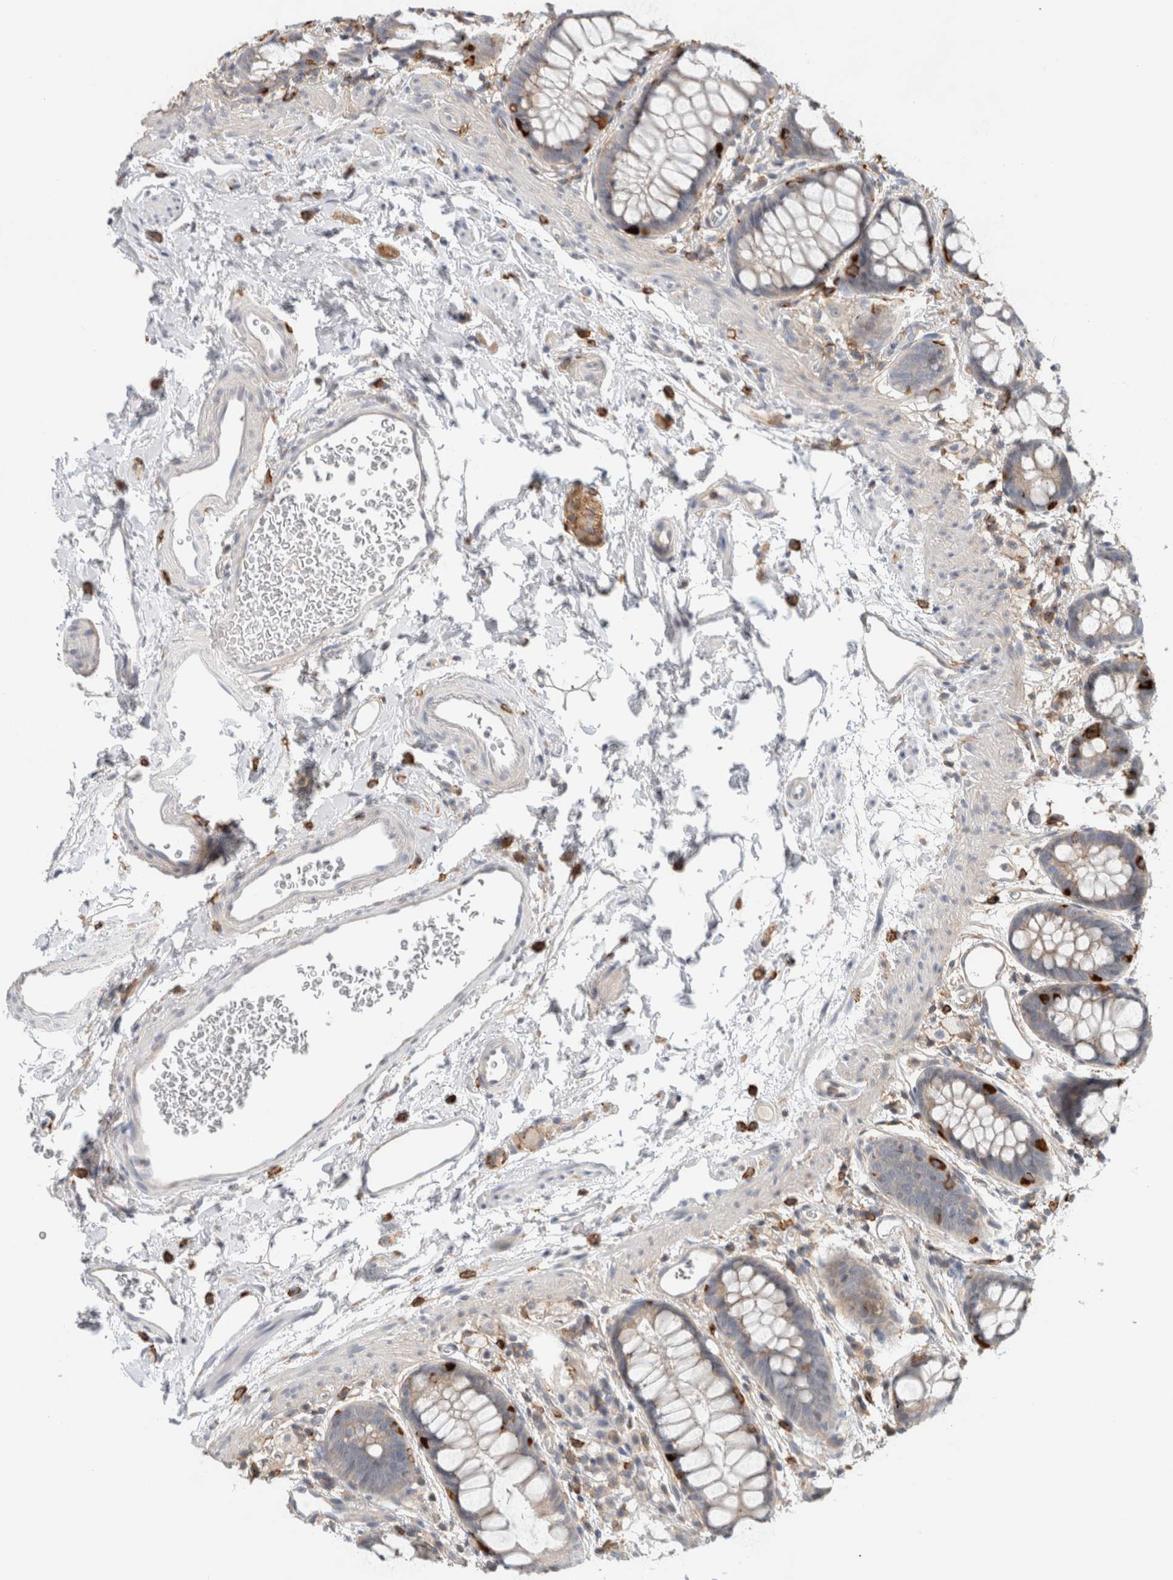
{"staining": {"intensity": "strong", "quantity": "<25%", "location": "cytoplasmic/membranous"}, "tissue": "rectum", "cell_type": "Glandular cells", "image_type": "normal", "snomed": [{"axis": "morphology", "description": "Normal tissue, NOS"}, {"axis": "topography", "description": "Rectum"}], "caption": "Strong cytoplasmic/membranous positivity for a protein is present in approximately <25% of glandular cells of normal rectum using IHC.", "gene": "ERCC6L2", "patient": {"sex": "female", "age": 65}}